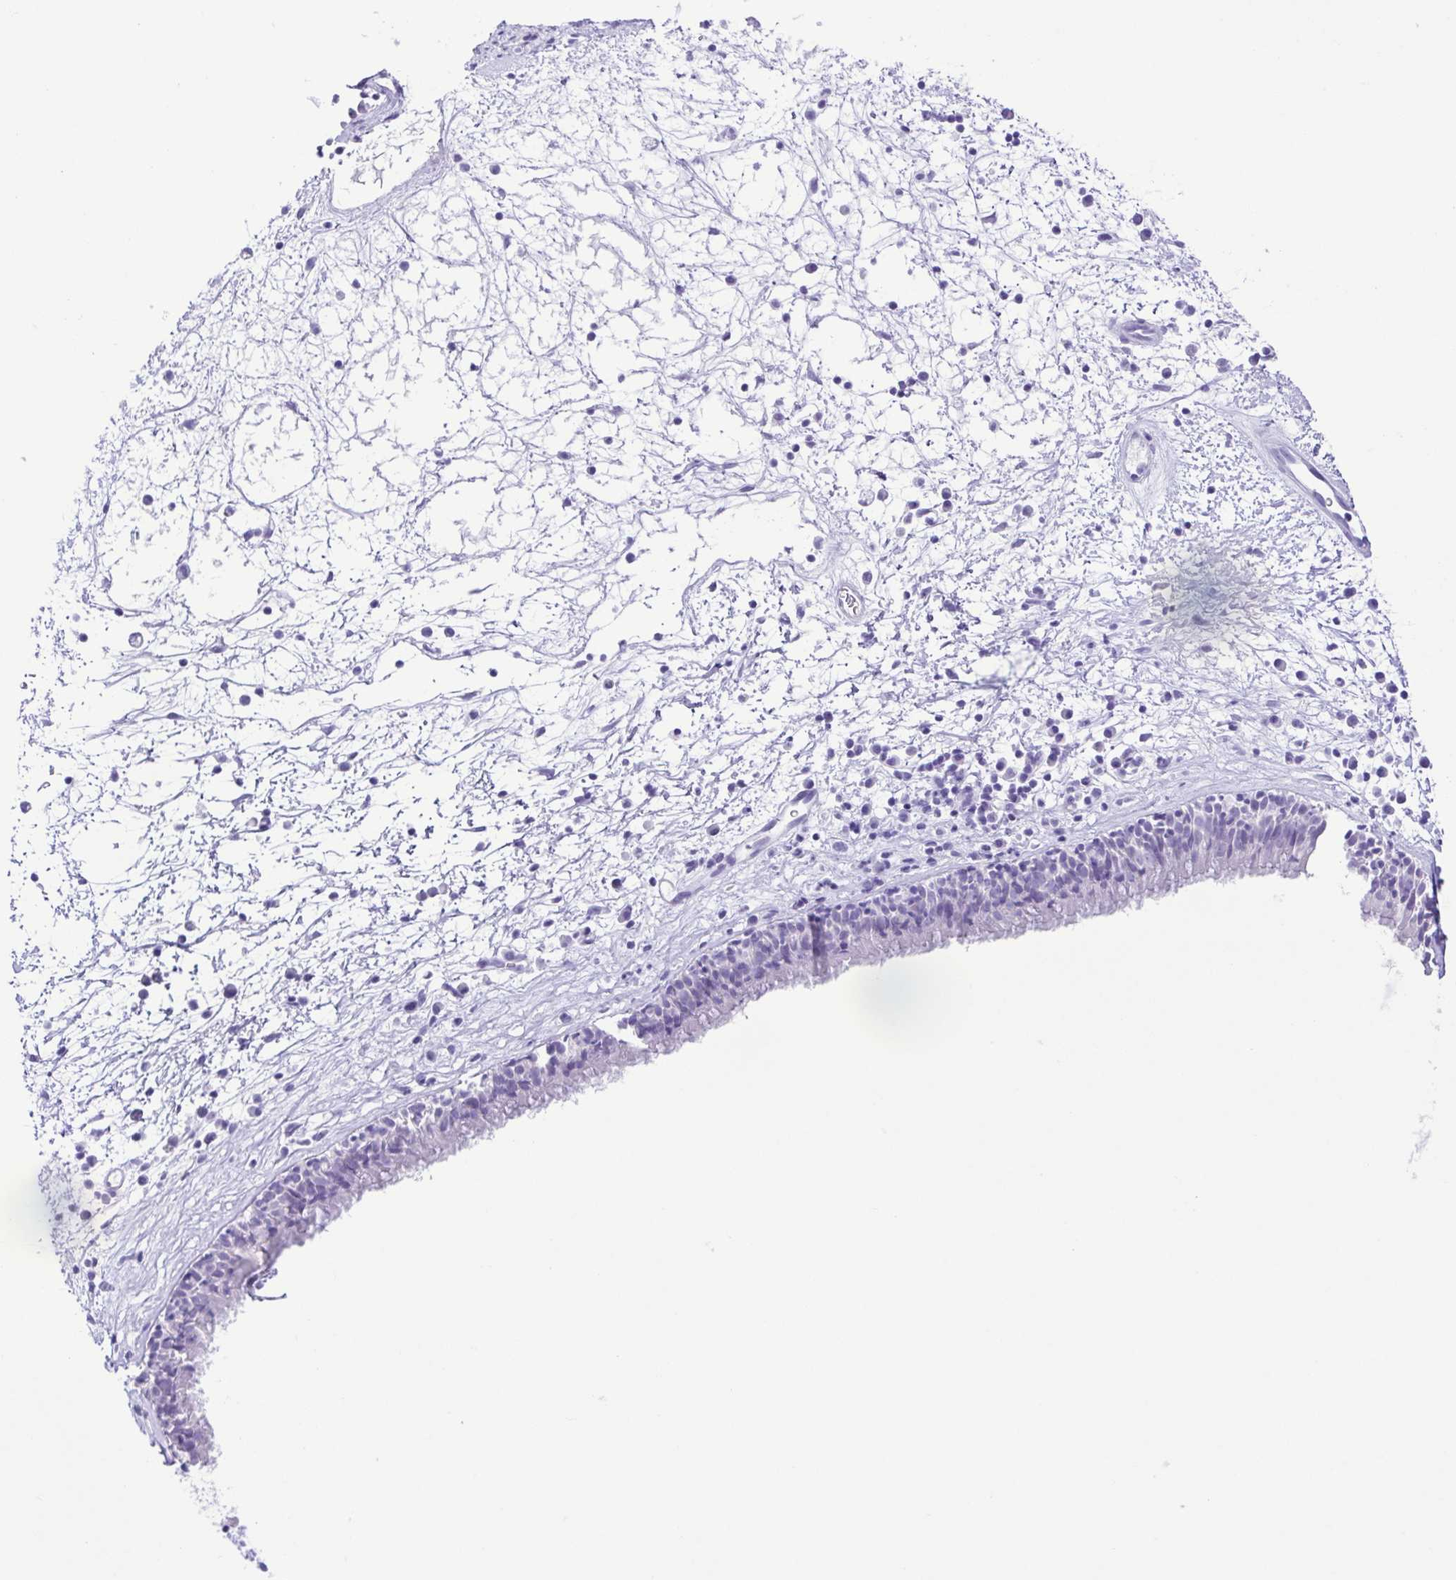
{"staining": {"intensity": "negative", "quantity": "none", "location": "none"}, "tissue": "nasopharynx", "cell_type": "Respiratory epithelial cells", "image_type": "normal", "snomed": [{"axis": "morphology", "description": "Normal tissue, NOS"}, {"axis": "topography", "description": "Nasopharynx"}], "caption": "Respiratory epithelial cells show no significant positivity in unremarkable nasopharynx. The staining was performed using DAB to visualize the protein expression in brown, while the nuclei were stained in blue with hematoxylin (Magnification: 20x).", "gene": "CASP14", "patient": {"sex": "male", "age": 24}}